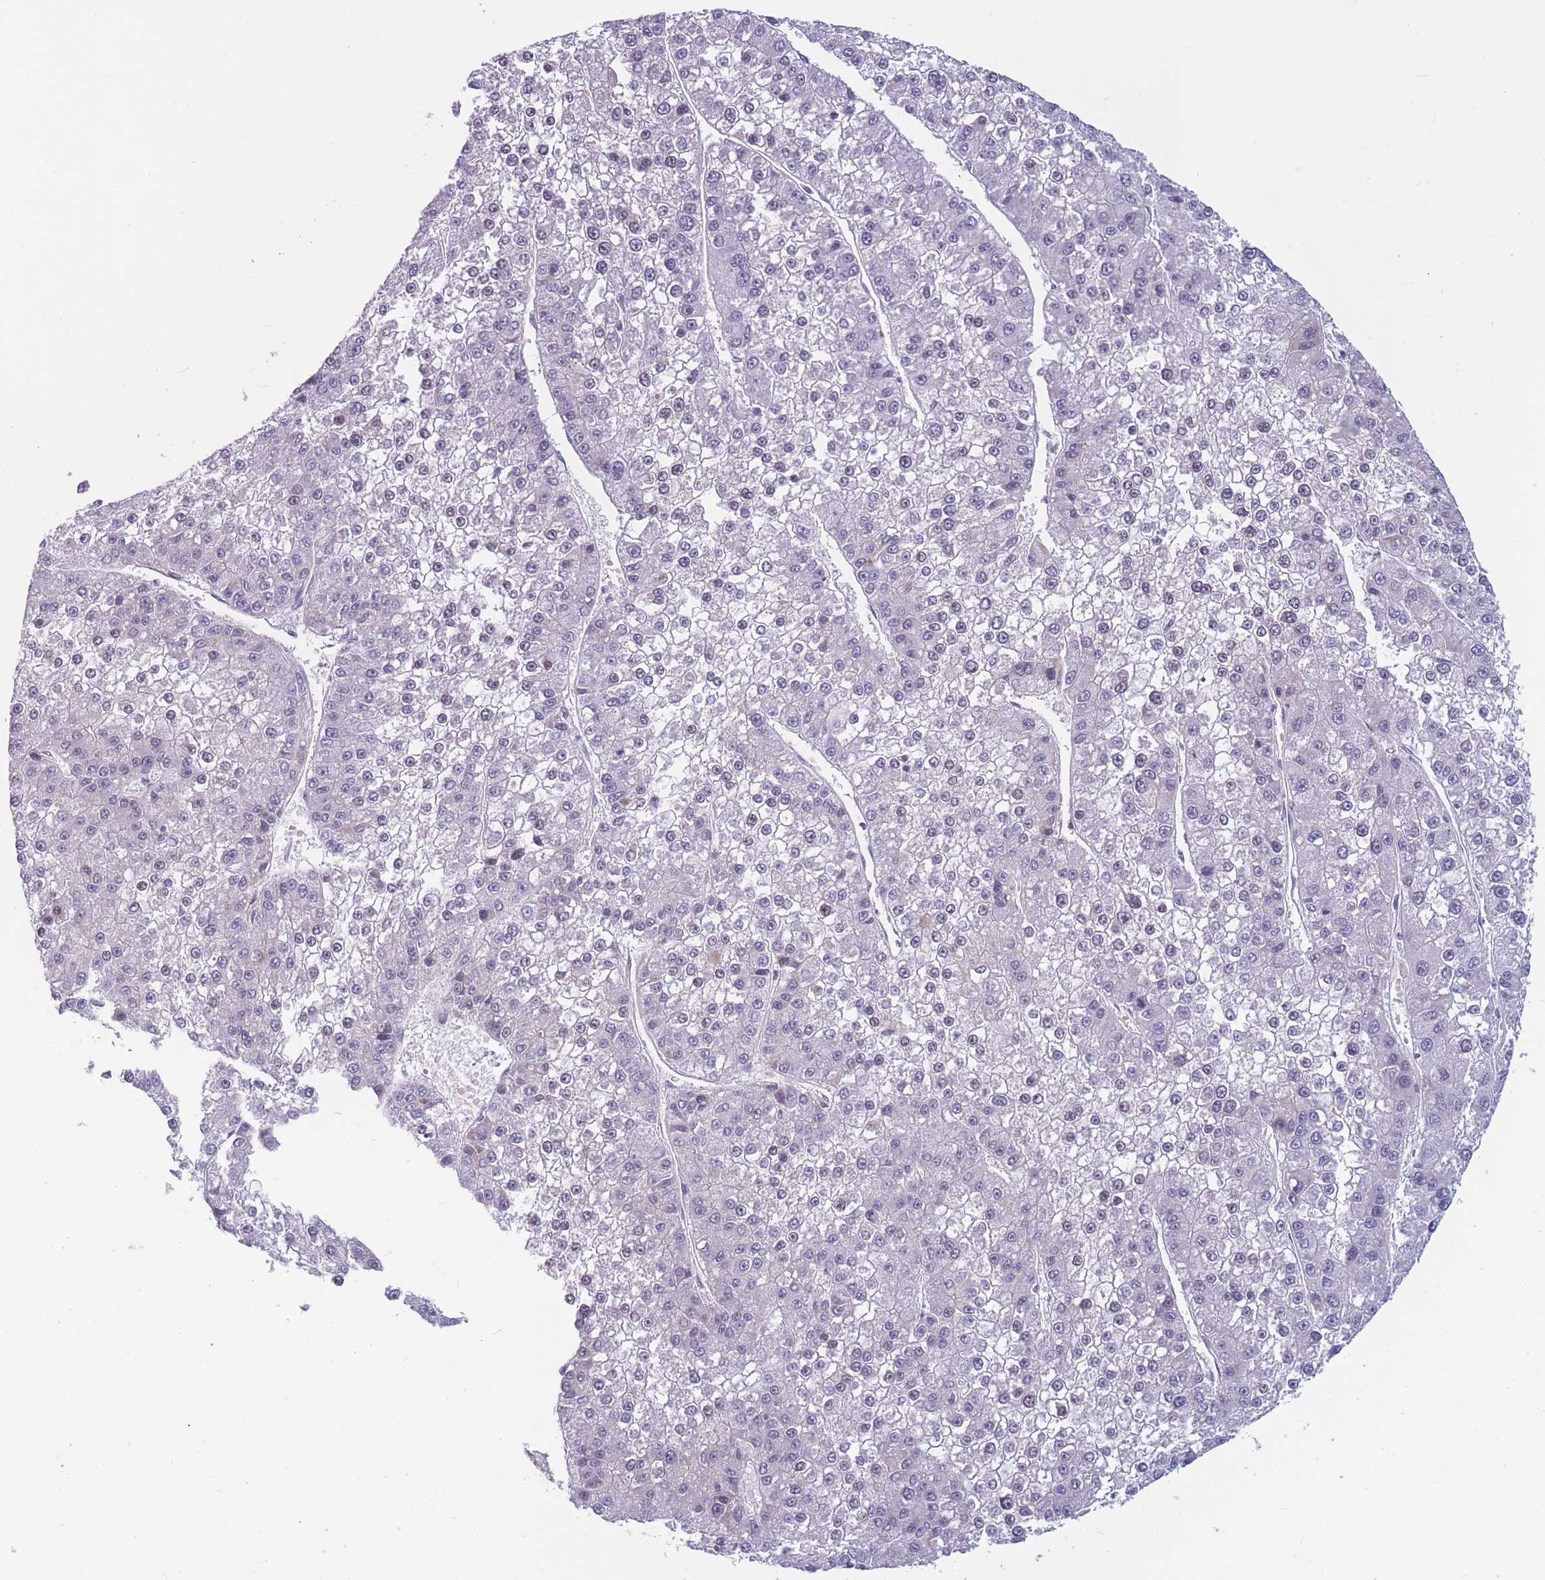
{"staining": {"intensity": "negative", "quantity": "none", "location": "none"}, "tissue": "liver cancer", "cell_type": "Tumor cells", "image_type": "cancer", "snomed": [{"axis": "morphology", "description": "Carcinoma, Hepatocellular, NOS"}, {"axis": "topography", "description": "Liver"}], "caption": "Tumor cells are negative for brown protein staining in hepatocellular carcinoma (liver).", "gene": "BCL9L", "patient": {"sex": "female", "age": 73}}